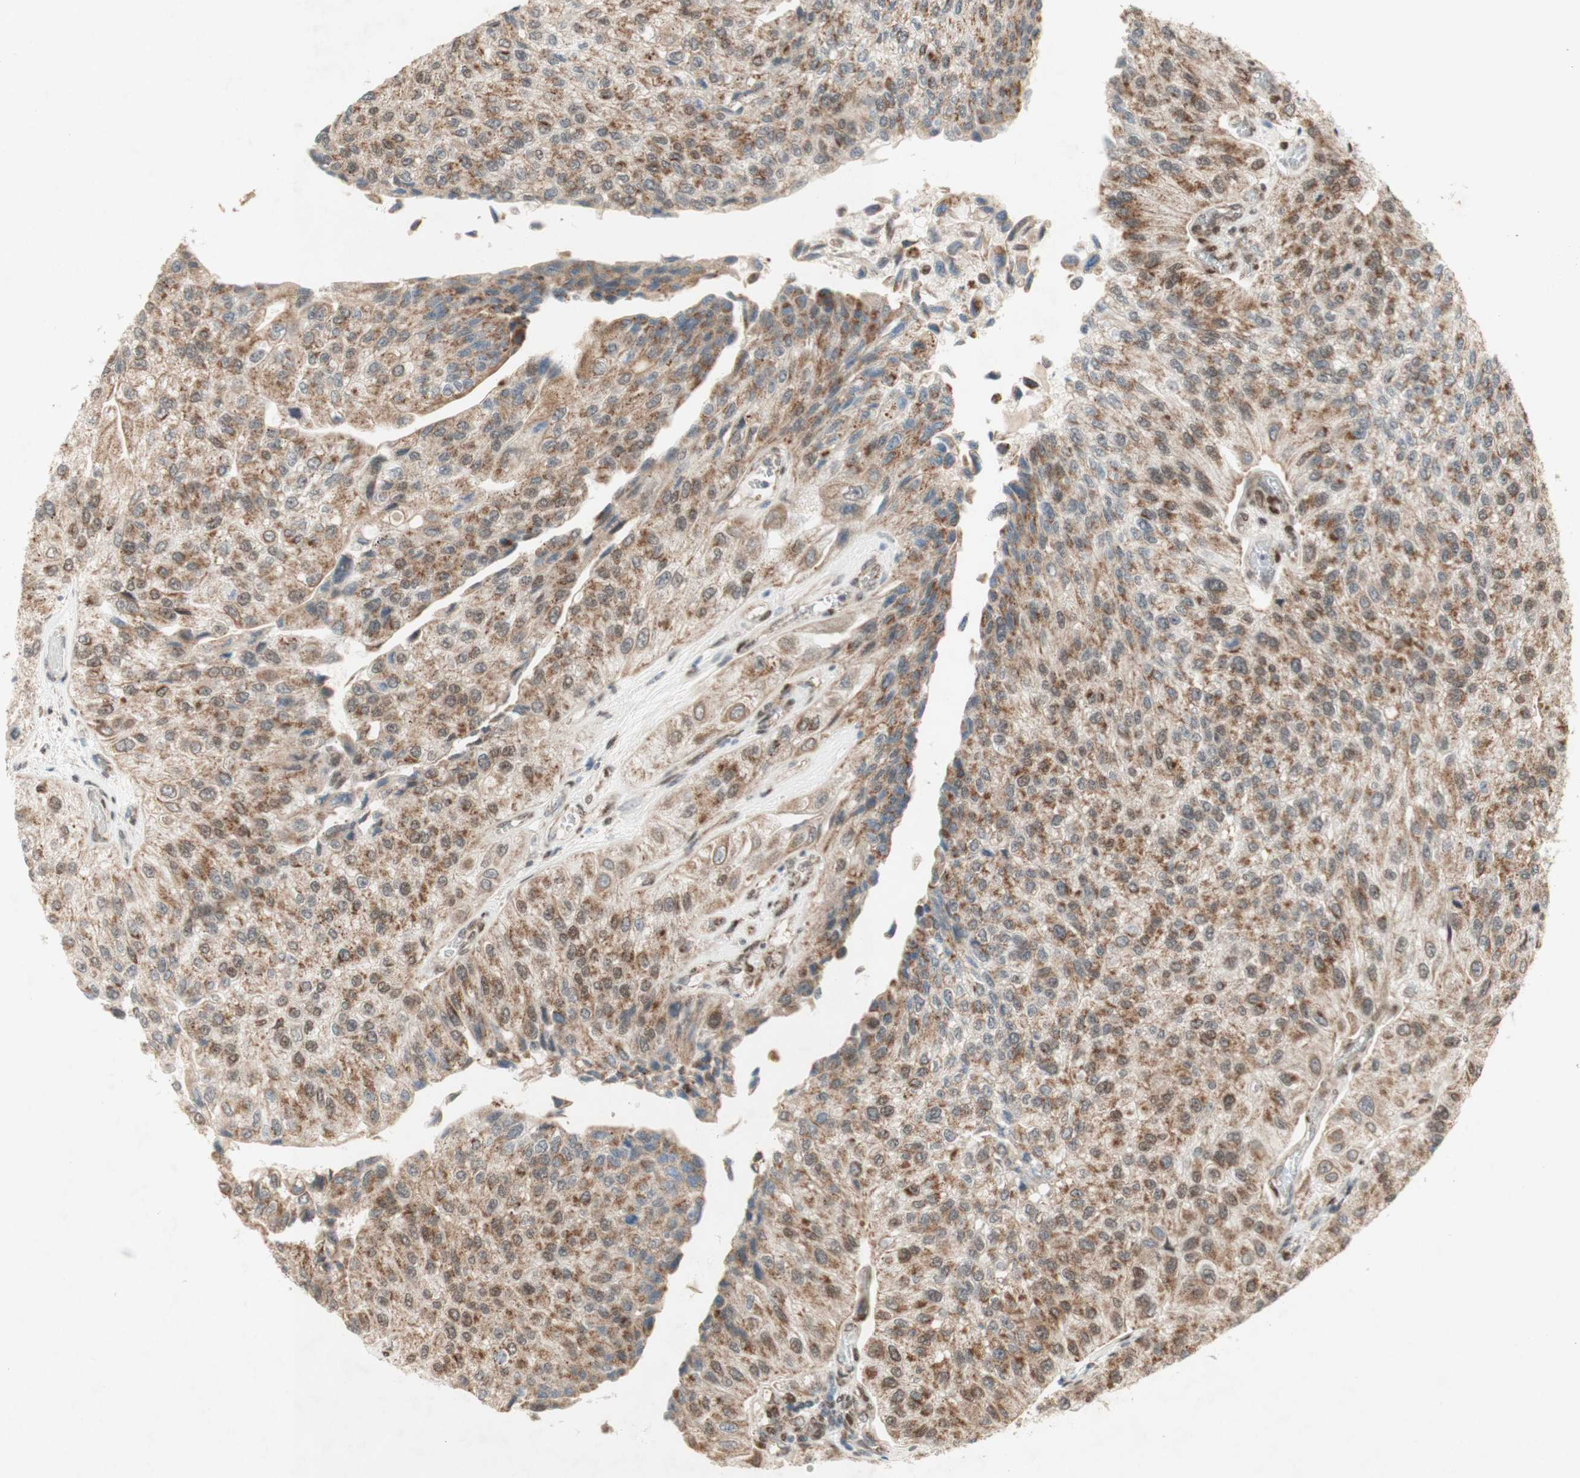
{"staining": {"intensity": "moderate", "quantity": "25%-75%", "location": "cytoplasmic/membranous"}, "tissue": "urothelial cancer", "cell_type": "Tumor cells", "image_type": "cancer", "snomed": [{"axis": "morphology", "description": "Urothelial carcinoma, High grade"}, {"axis": "topography", "description": "Kidney"}, {"axis": "topography", "description": "Urinary bladder"}], "caption": "Immunohistochemical staining of human urothelial cancer displays moderate cytoplasmic/membranous protein expression in about 25%-75% of tumor cells. (DAB (3,3'-diaminobenzidine) = brown stain, brightfield microscopy at high magnification).", "gene": "DNMT3A", "patient": {"sex": "male", "age": 77}}